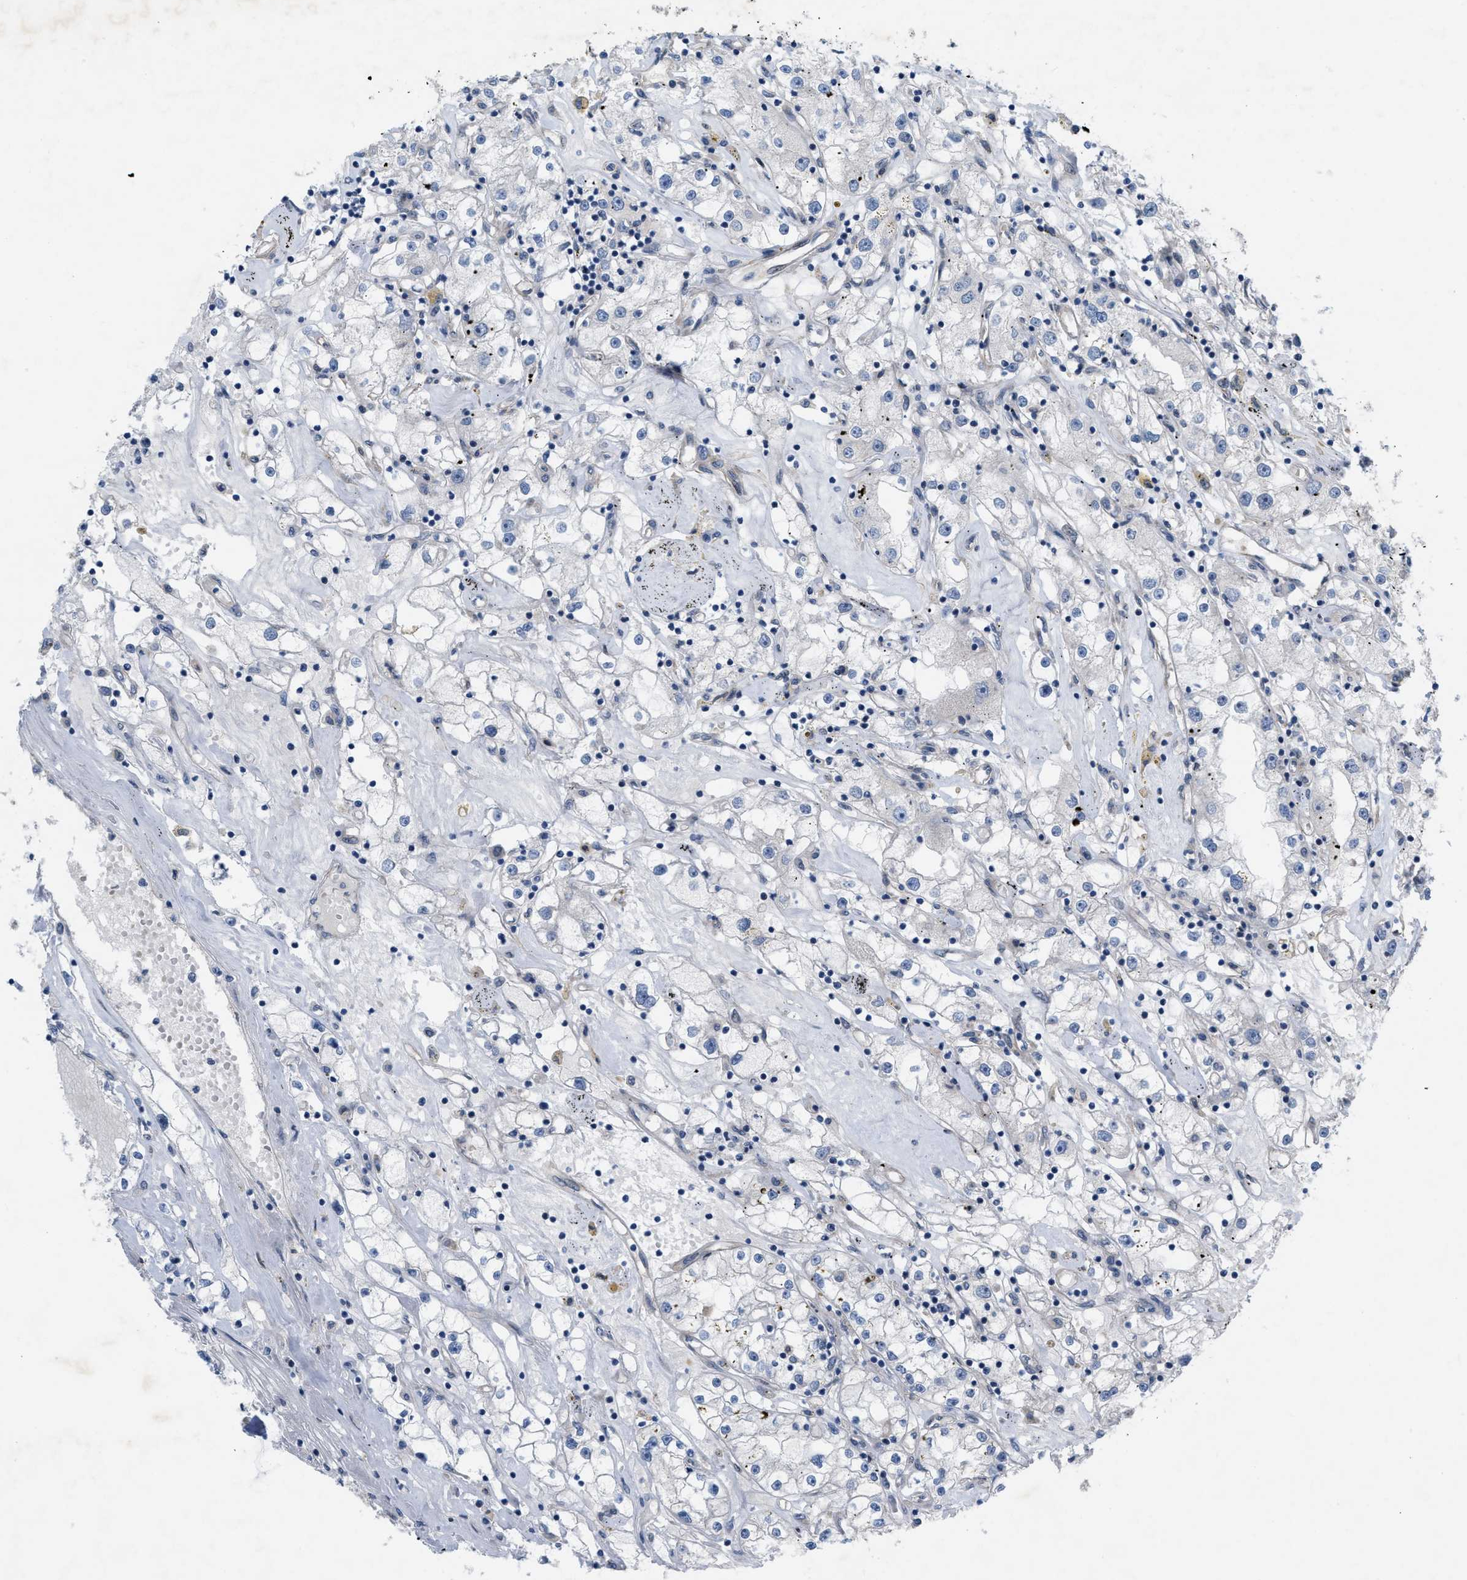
{"staining": {"intensity": "negative", "quantity": "none", "location": "none"}, "tissue": "renal cancer", "cell_type": "Tumor cells", "image_type": "cancer", "snomed": [{"axis": "morphology", "description": "Adenocarcinoma, NOS"}, {"axis": "topography", "description": "Kidney"}], "caption": "This is an immunohistochemistry micrograph of renal cancer. There is no positivity in tumor cells.", "gene": "NDEL1", "patient": {"sex": "male", "age": 56}}